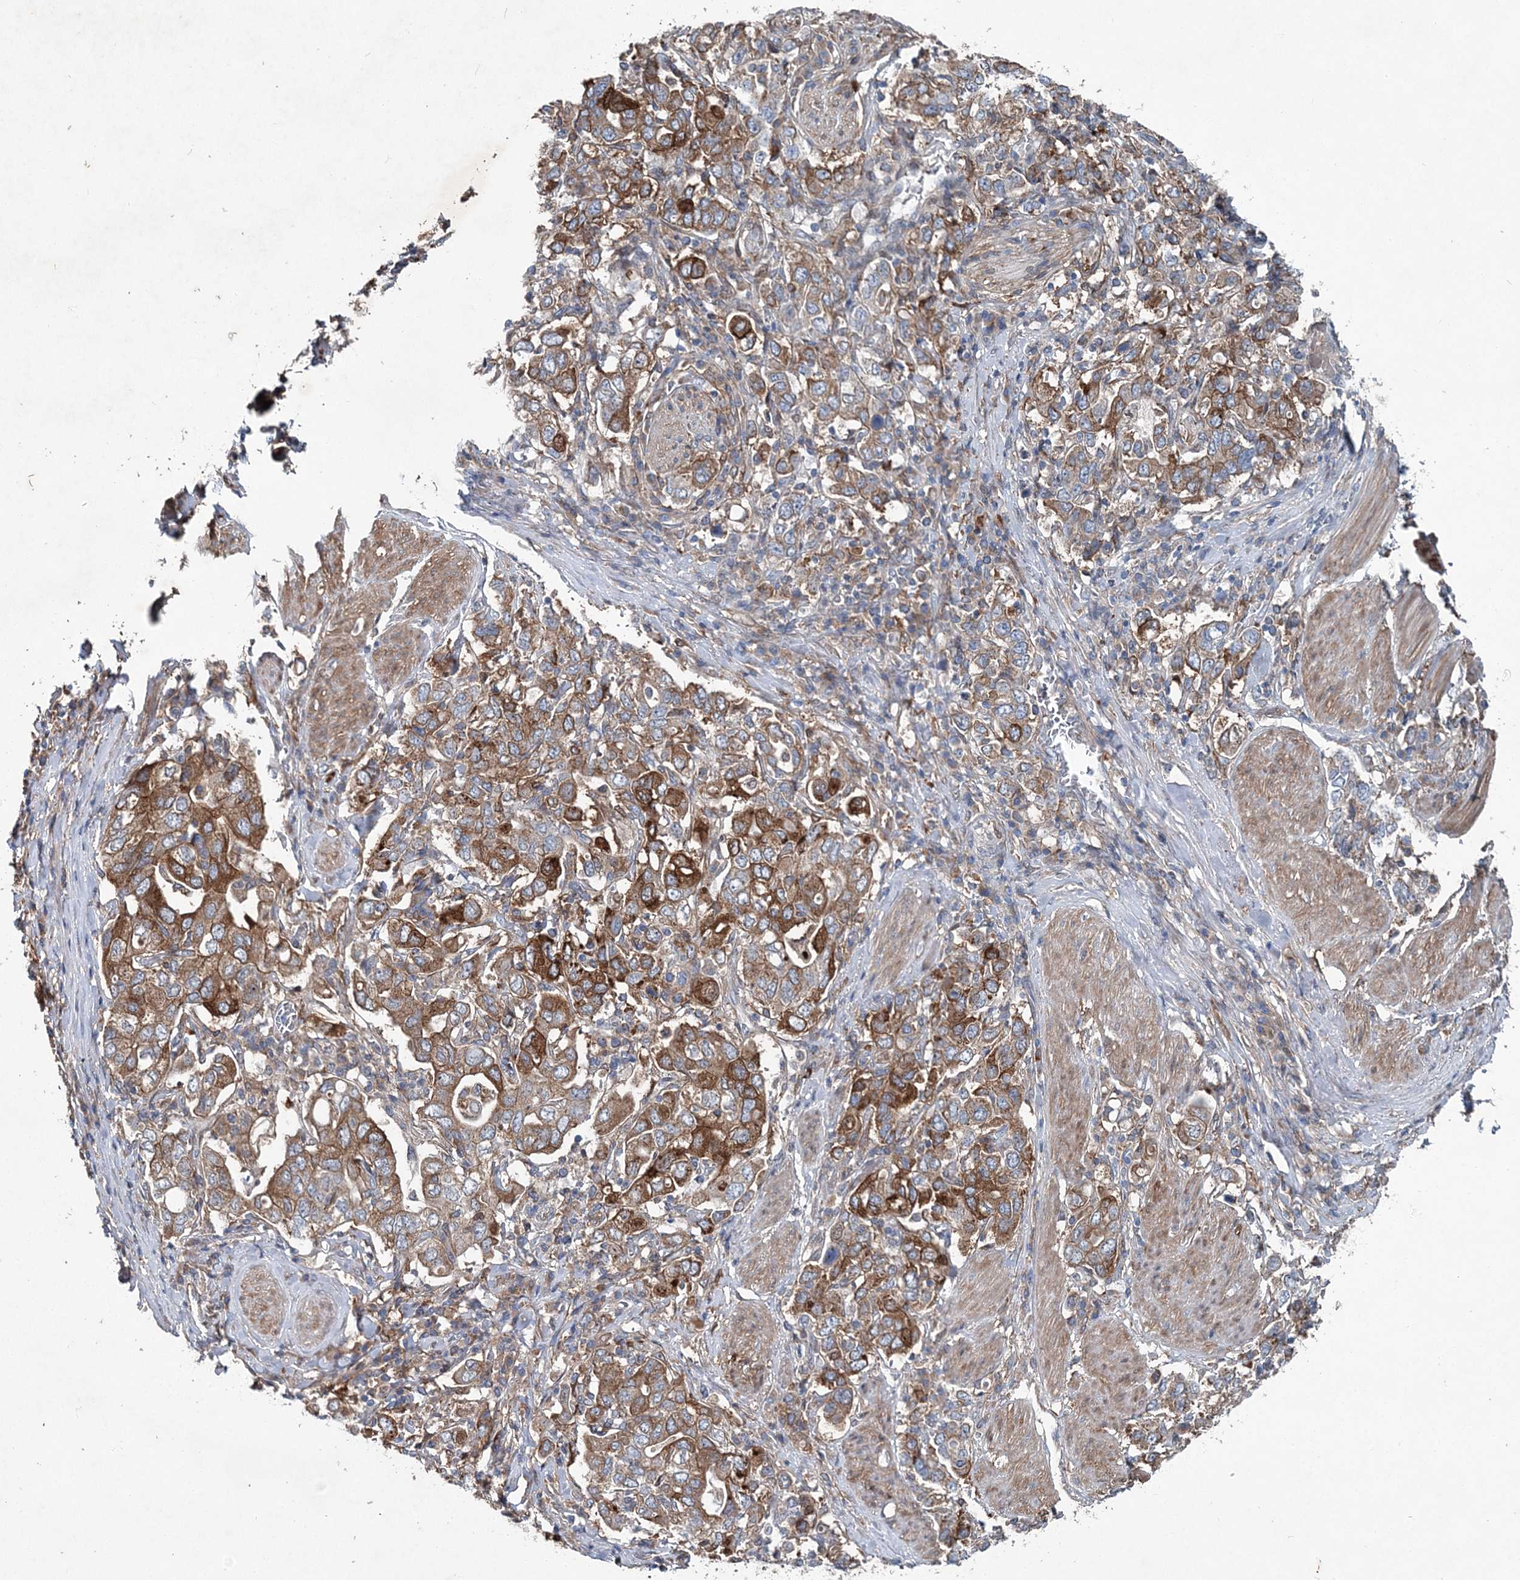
{"staining": {"intensity": "strong", "quantity": ">75%", "location": "cytoplasmic/membranous"}, "tissue": "stomach cancer", "cell_type": "Tumor cells", "image_type": "cancer", "snomed": [{"axis": "morphology", "description": "Adenocarcinoma, NOS"}, {"axis": "topography", "description": "Stomach, upper"}], "caption": "A micrograph showing strong cytoplasmic/membranous positivity in about >75% of tumor cells in stomach adenocarcinoma, as visualized by brown immunohistochemical staining.", "gene": "SPOPL", "patient": {"sex": "male", "age": 62}}